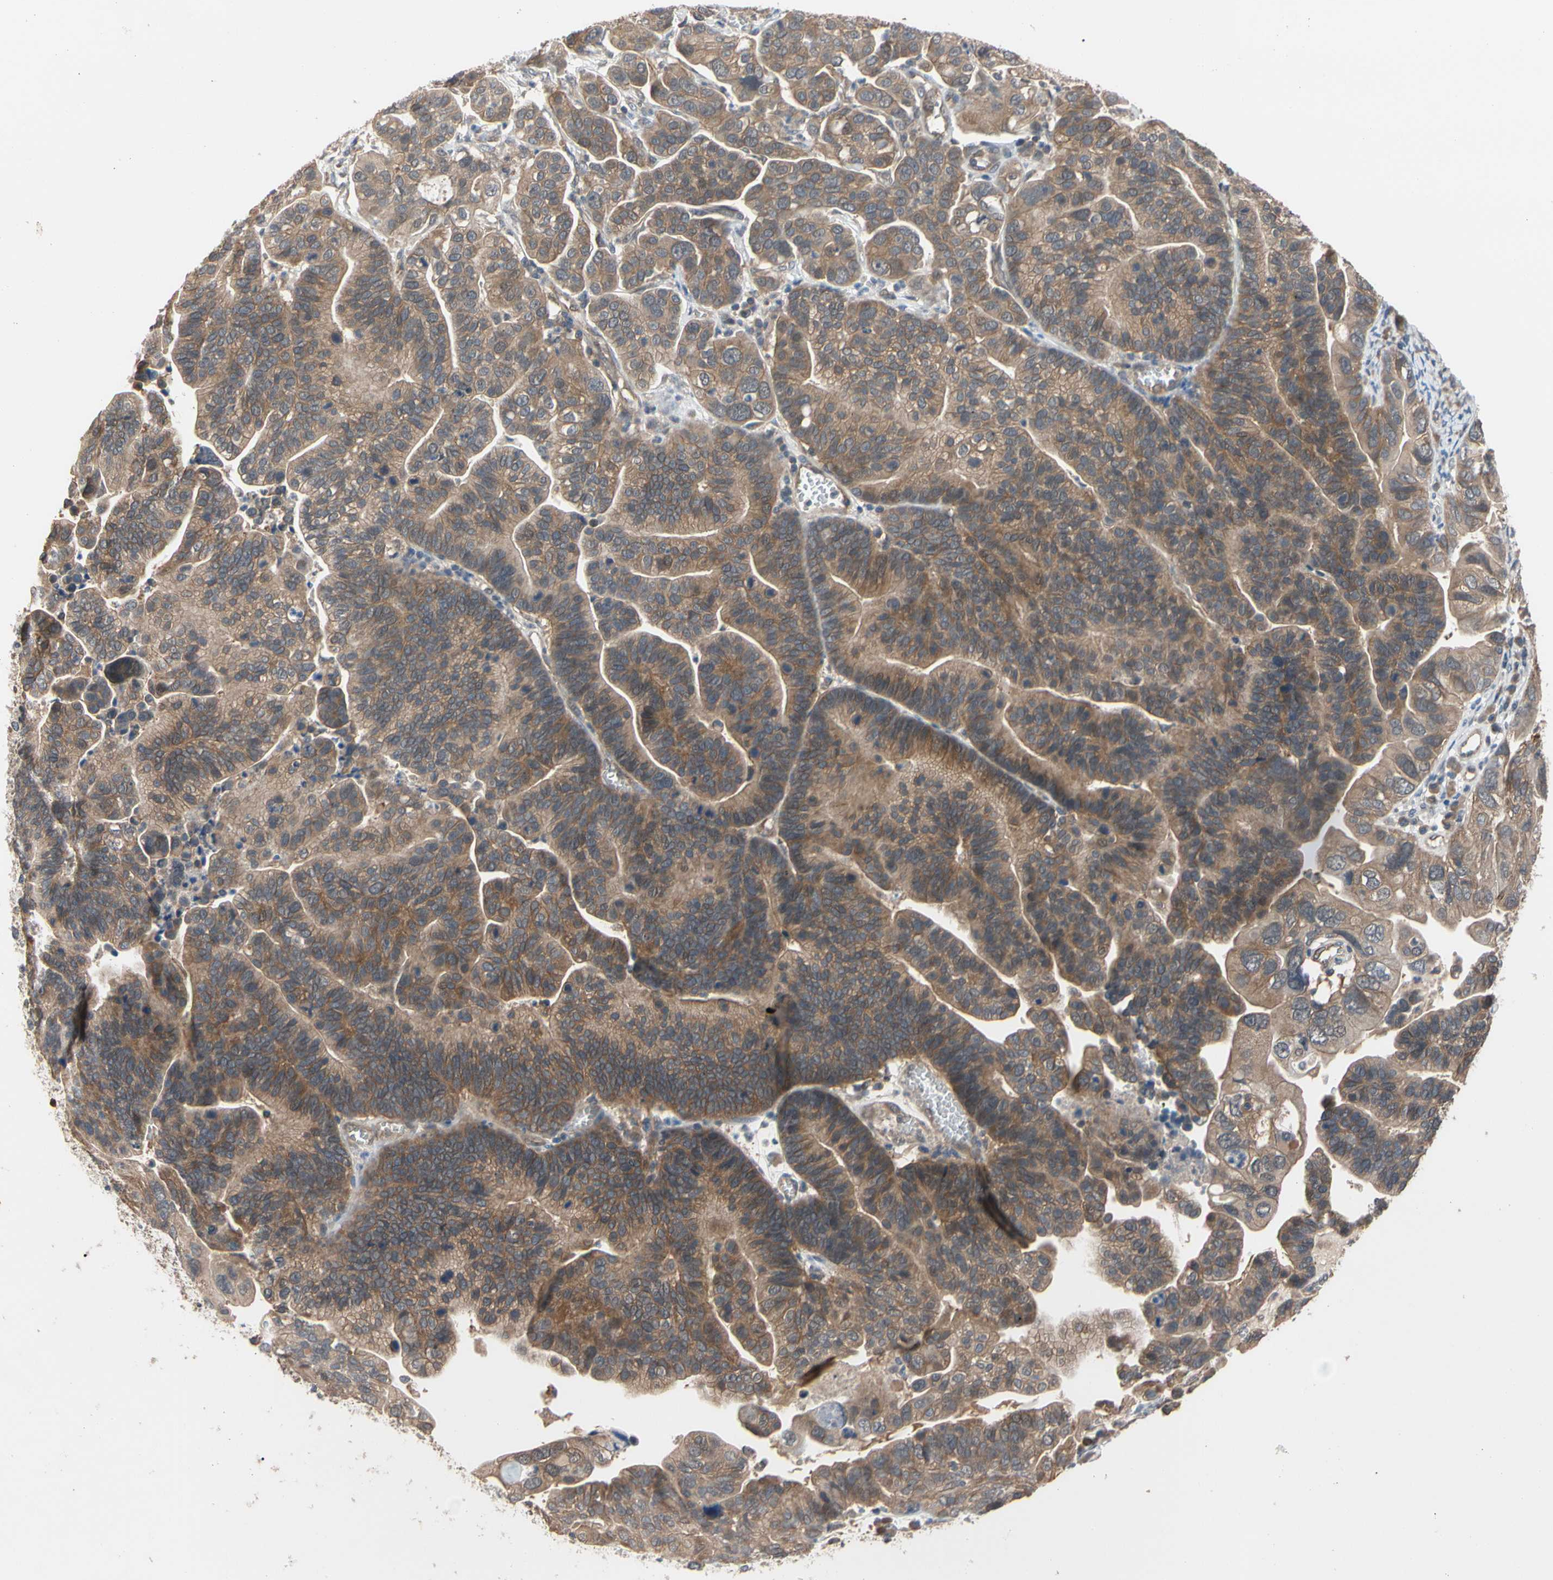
{"staining": {"intensity": "moderate", "quantity": ">75%", "location": "cytoplasmic/membranous"}, "tissue": "ovarian cancer", "cell_type": "Tumor cells", "image_type": "cancer", "snomed": [{"axis": "morphology", "description": "Cystadenocarcinoma, serous, NOS"}, {"axis": "topography", "description": "Ovary"}], "caption": "An image of human ovarian cancer stained for a protein displays moderate cytoplasmic/membranous brown staining in tumor cells. (IHC, brightfield microscopy, high magnification).", "gene": "DPP8", "patient": {"sex": "female", "age": 56}}